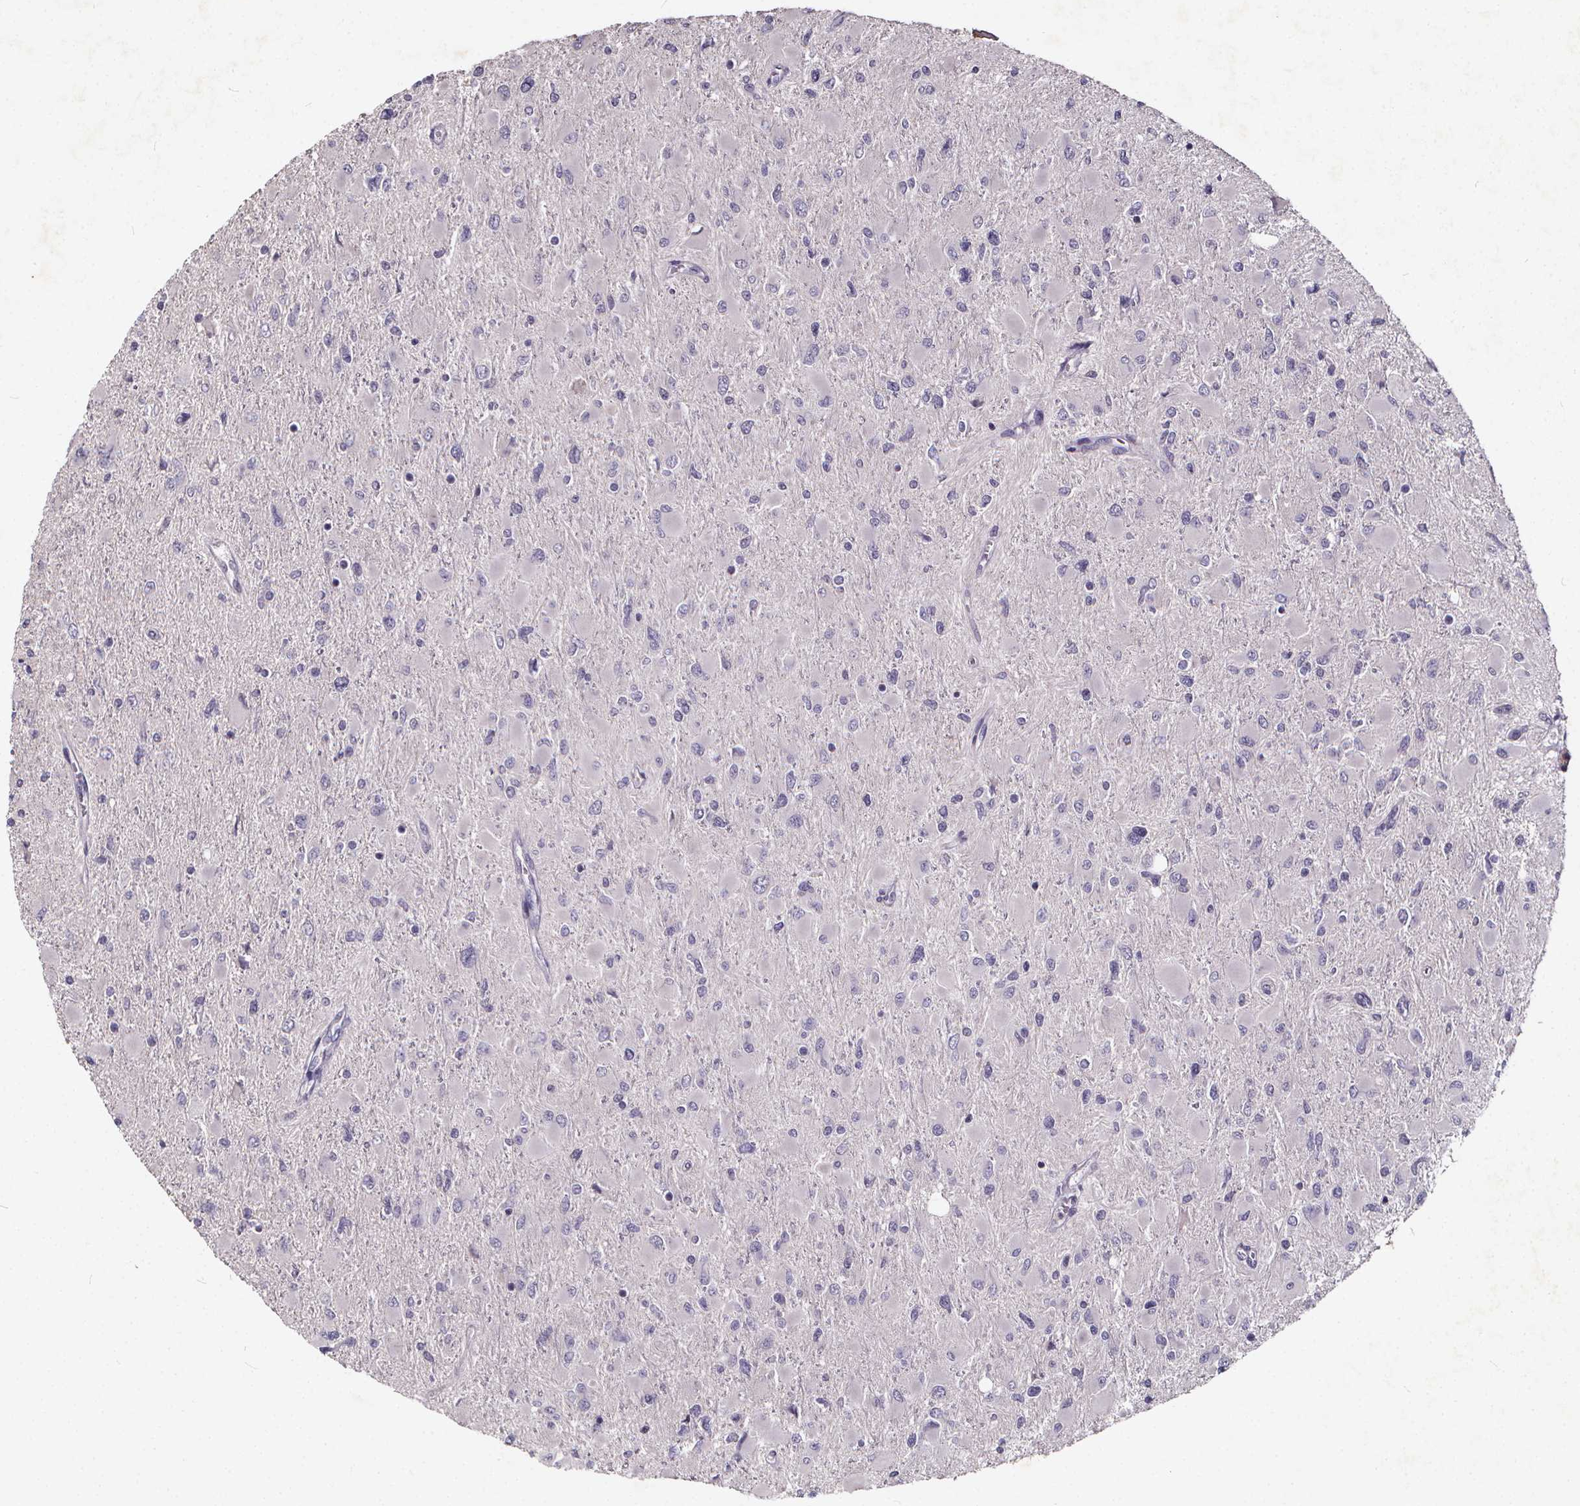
{"staining": {"intensity": "negative", "quantity": "none", "location": "none"}, "tissue": "glioma", "cell_type": "Tumor cells", "image_type": "cancer", "snomed": [{"axis": "morphology", "description": "Glioma, malignant, High grade"}, {"axis": "topography", "description": "Cerebral cortex"}], "caption": "DAB immunohistochemical staining of malignant glioma (high-grade) reveals no significant expression in tumor cells.", "gene": "TSPAN14", "patient": {"sex": "female", "age": 36}}